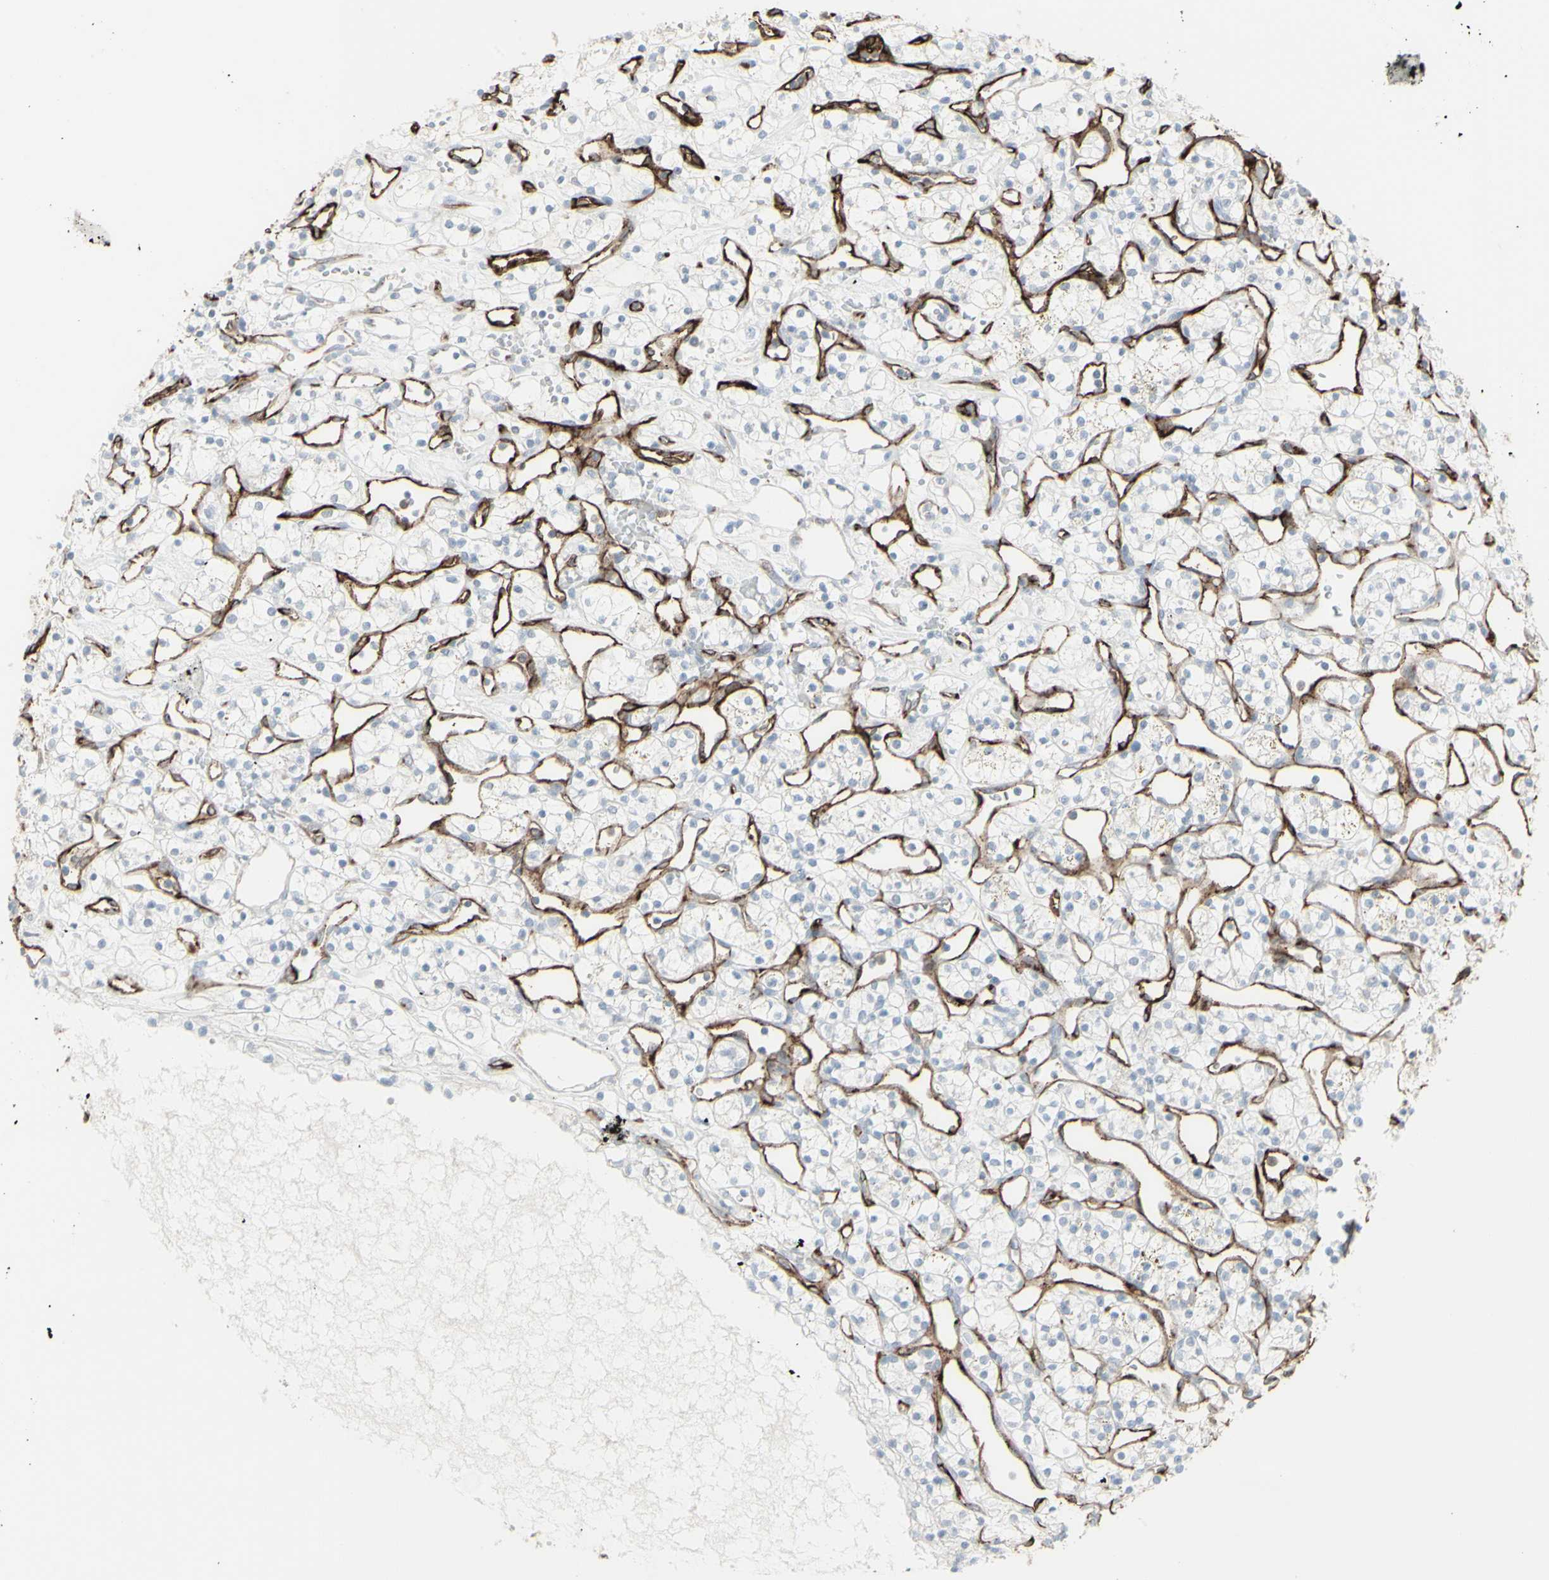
{"staining": {"intensity": "negative", "quantity": "none", "location": "none"}, "tissue": "renal cancer", "cell_type": "Tumor cells", "image_type": "cancer", "snomed": [{"axis": "morphology", "description": "Adenocarcinoma, NOS"}, {"axis": "topography", "description": "Kidney"}], "caption": "A histopathology image of human adenocarcinoma (renal) is negative for staining in tumor cells. The staining is performed using DAB brown chromogen with nuclei counter-stained in using hematoxylin.", "gene": "GJA1", "patient": {"sex": "female", "age": 60}}